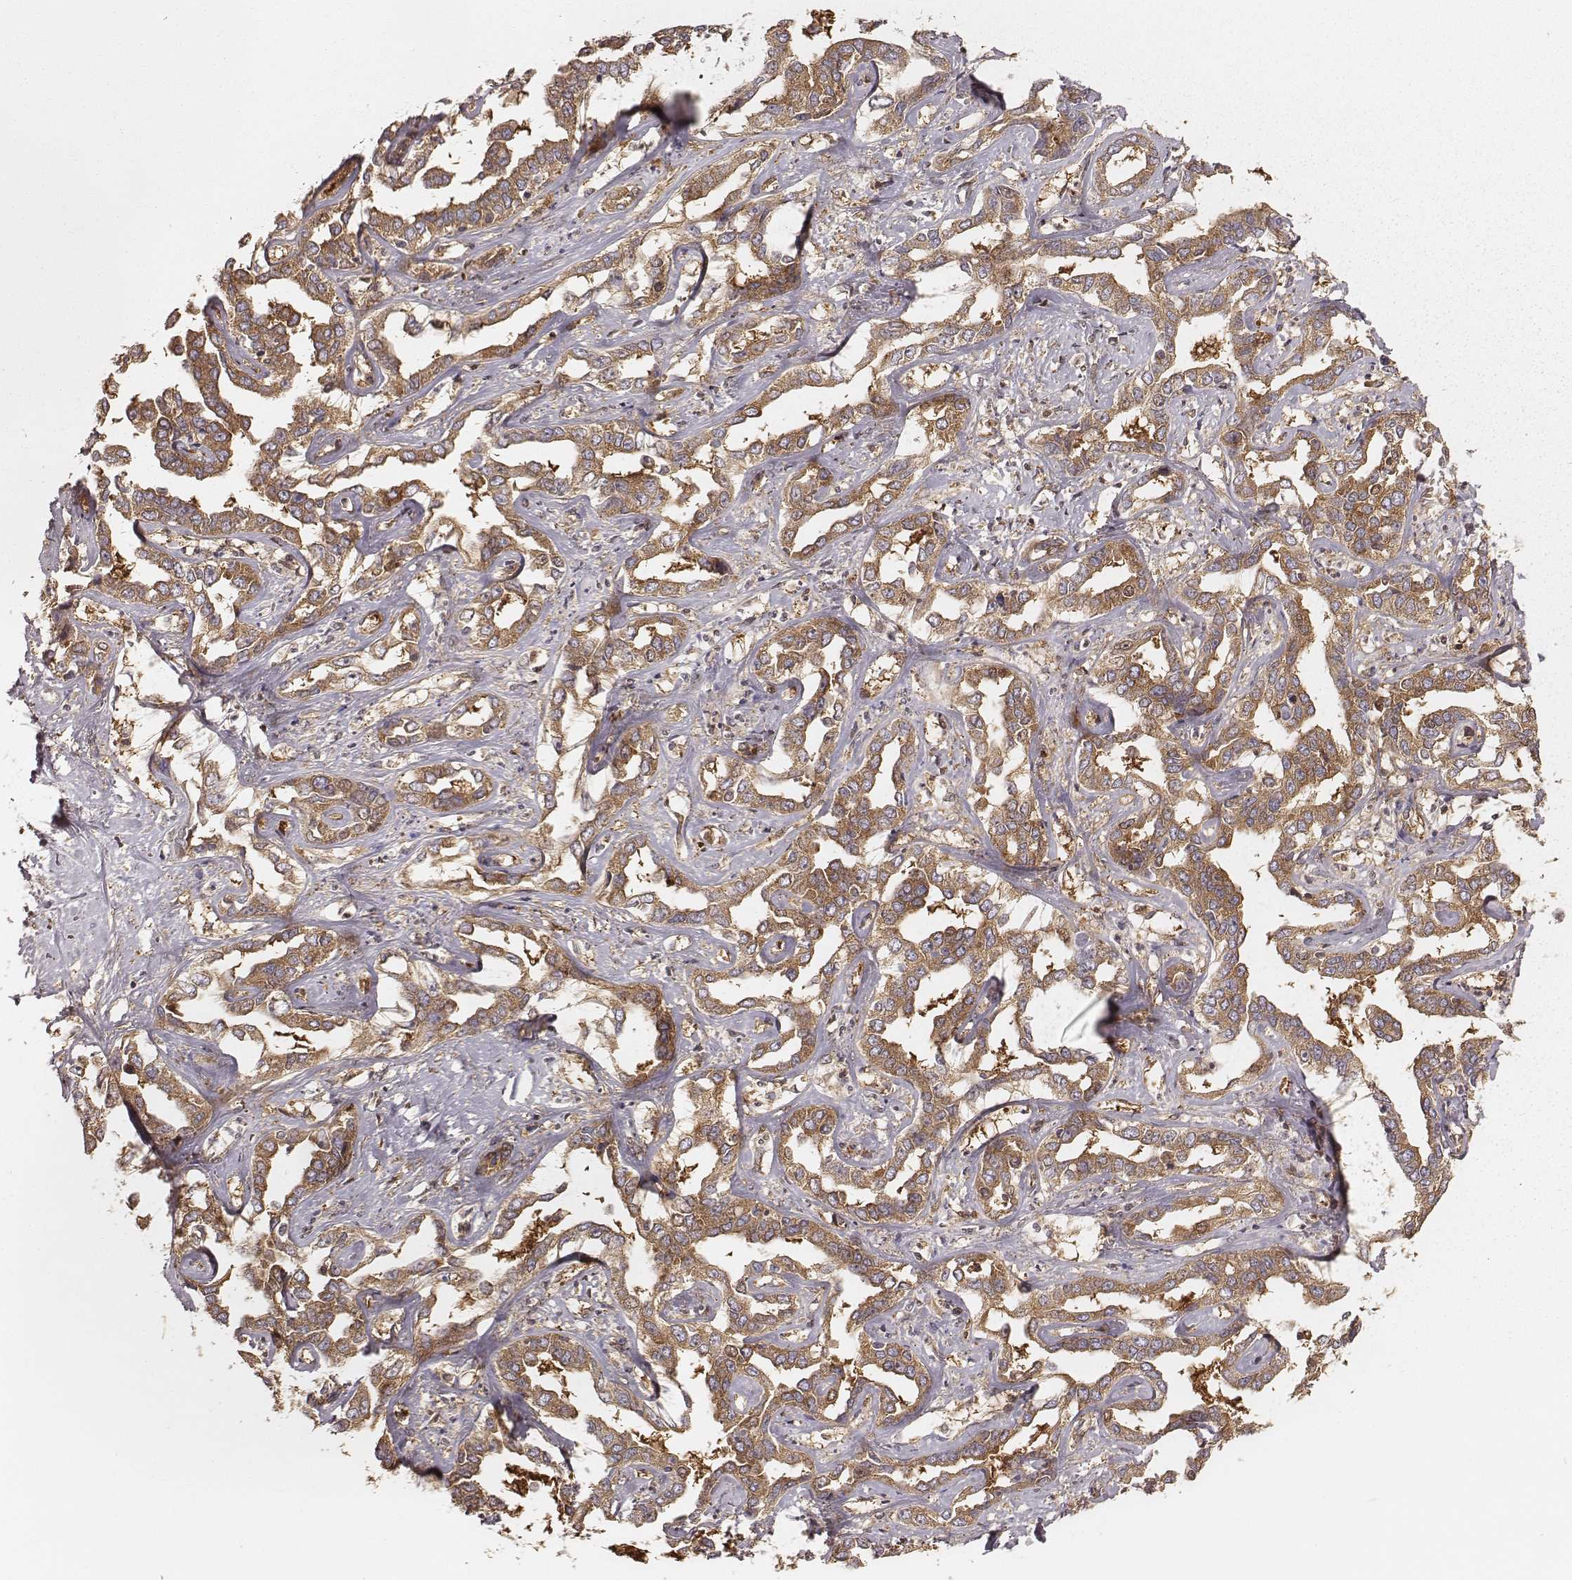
{"staining": {"intensity": "strong", "quantity": ">75%", "location": "cytoplasmic/membranous"}, "tissue": "liver cancer", "cell_type": "Tumor cells", "image_type": "cancer", "snomed": [{"axis": "morphology", "description": "Cholangiocarcinoma"}, {"axis": "topography", "description": "Liver"}], "caption": "Immunohistochemical staining of liver cancer (cholangiocarcinoma) displays high levels of strong cytoplasmic/membranous protein staining in approximately >75% of tumor cells. Immunohistochemistry stains the protein of interest in brown and the nuclei are stained blue.", "gene": "CARS1", "patient": {"sex": "male", "age": 59}}